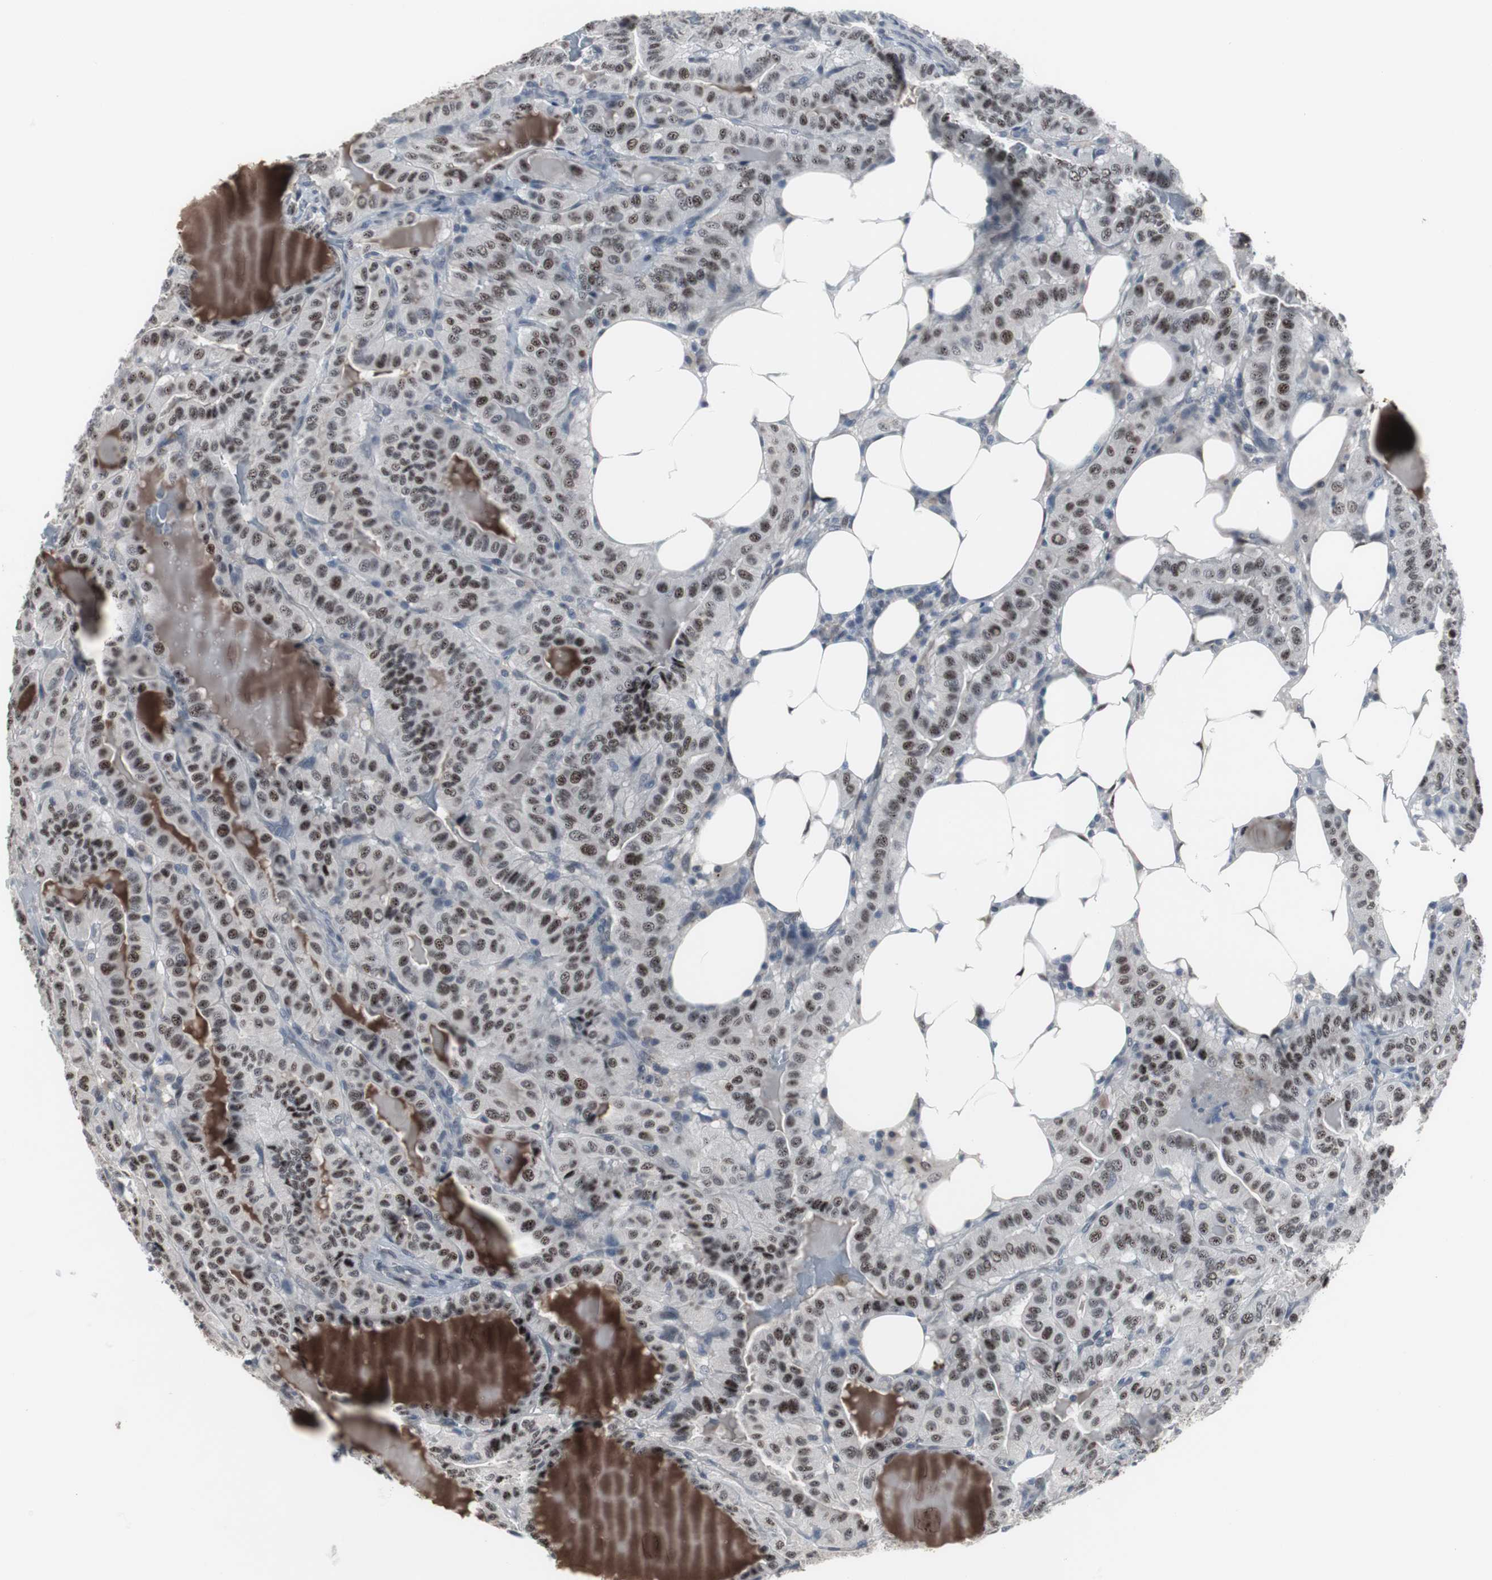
{"staining": {"intensity": "moderate", "quantity": ">75%", "location": "nuclear"}, "tissue": "thyroid cancer", "cell_type": "Tumor cells", "image_type": "cancer", "snomed": [{"axis": "morphology", "description": "Papillary adenocarcinoma, NOS"}, {"axis": "topography", "description": "Thyroid gland"}], "caption": "This is an image of immunohistochemistry staining of thyroid papillary adenocarcinoma, which shows moderate expression in the nuclear of tumor cells.", "gene": "FOXP4", "patient": {"sex": "male", "age": 77}}